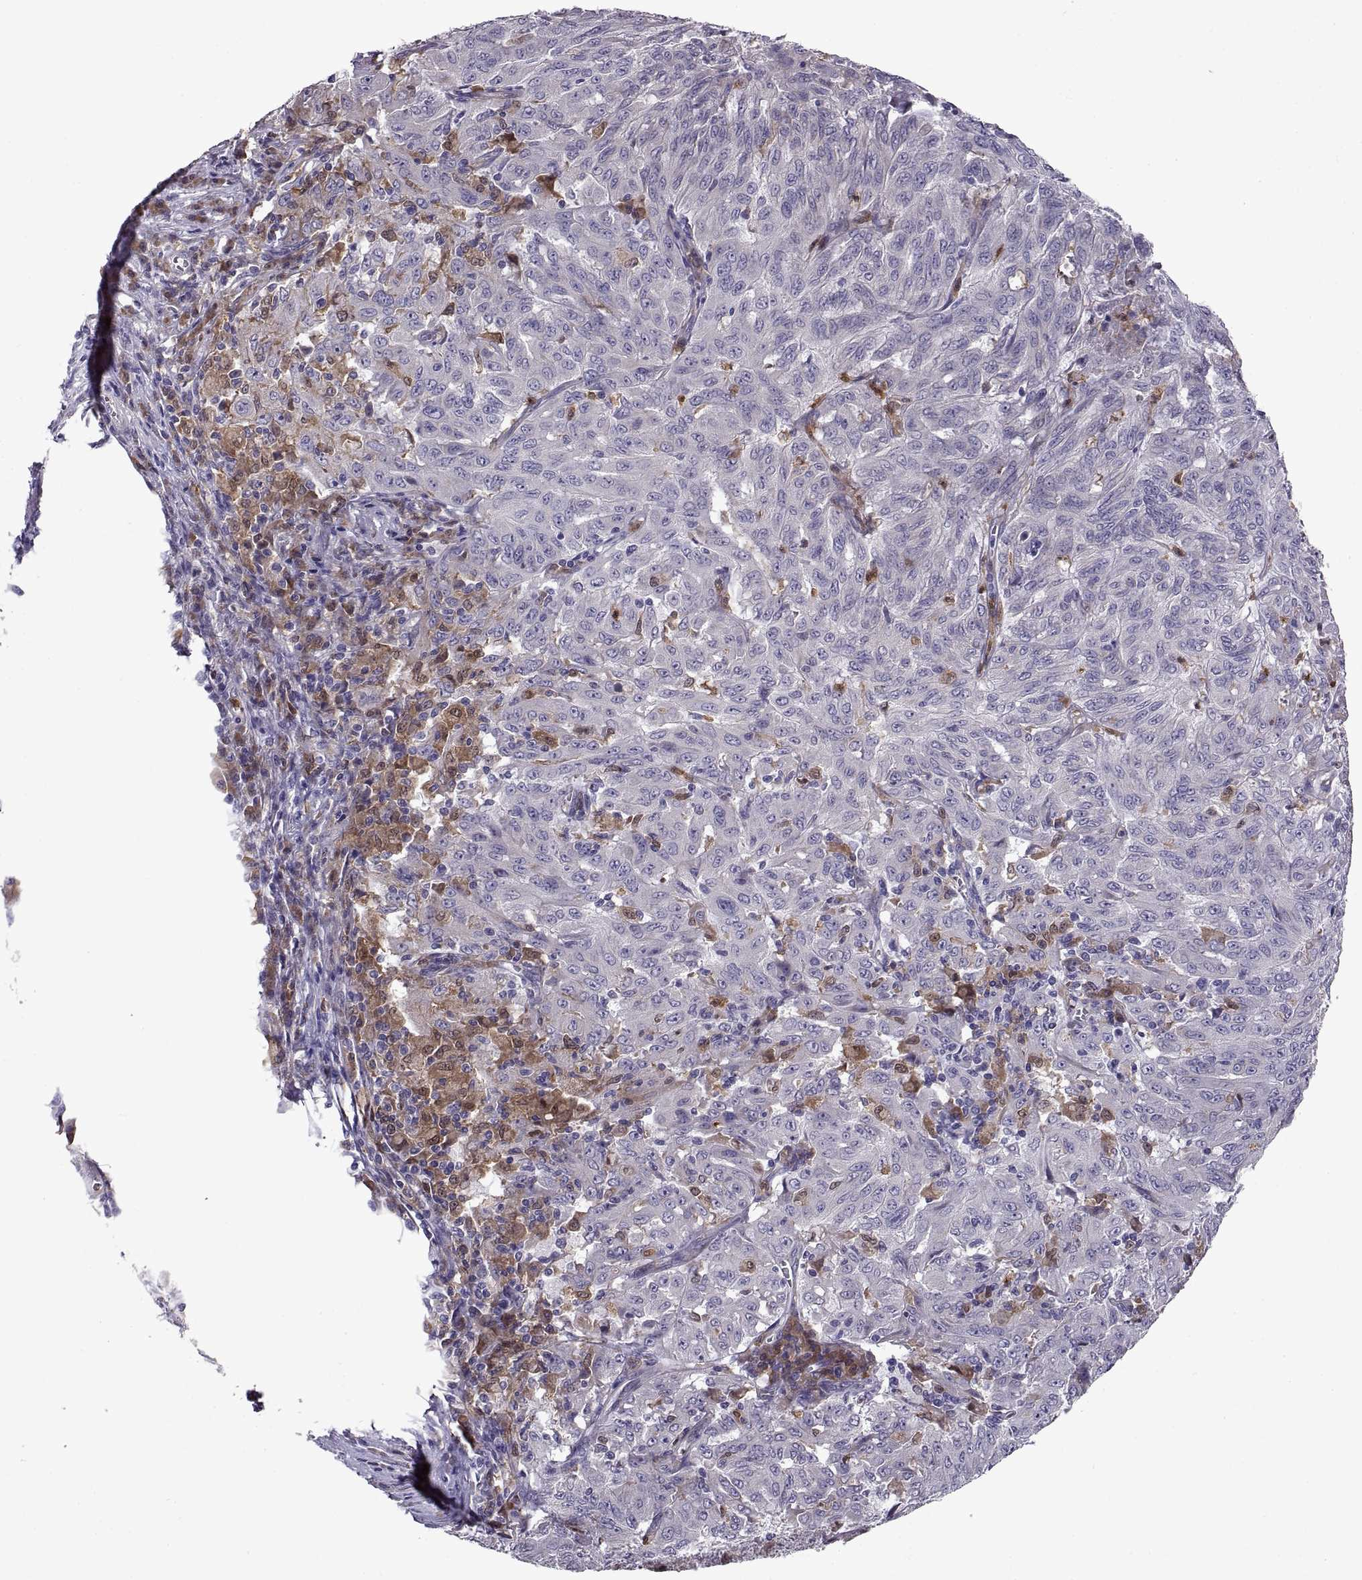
{"staining": {"intensity": "negative", "quantity": "none", "location": "none"}, "tissue": "pancreatic cancer", "cell_type": "Tumor cells", "image_type": "cancer", "snomed": [{"axis": "morphology", "description": "Adenocarcinoma, NOS"}, {"axis": "topography", "description": "Pancreas"}], "caption": "Pancreatic adenocarcinoma stained for a protein using immunohistochemistry demonstrates no positivity tumor cells.", "gene": "DOK3", "patient": {"sex": "male", "age": 63}}